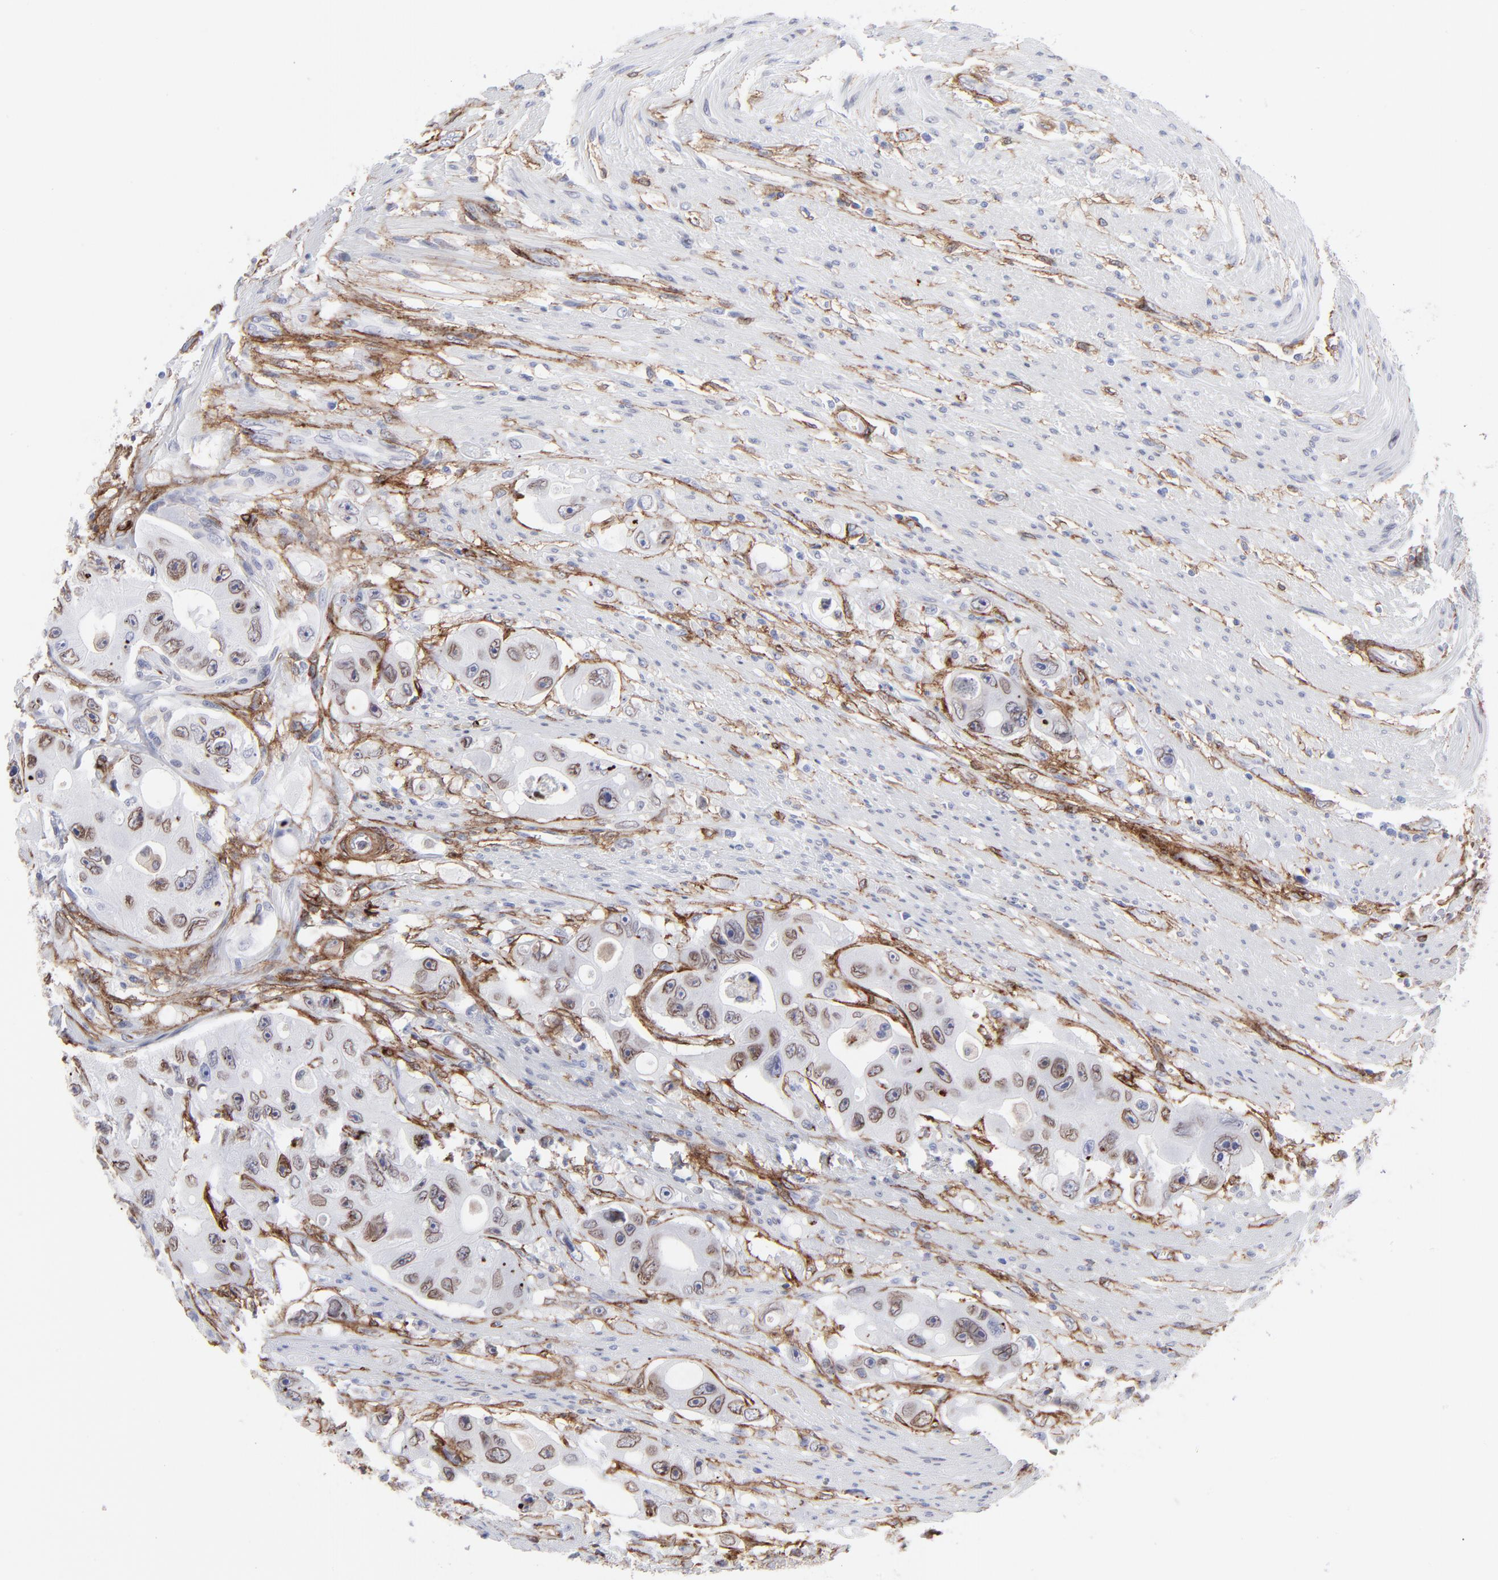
{"staining": {"intensity": "moderate", "quantity": ">75%", "location": "cytoplasmic/membranous"}, "tissue": "colorectal cancer", "cell_type": "Tumor cells", "image_type": "cancer", "snomed": [{"axis": "morphology", "description": "Adenocarcinoma, NOS"}, {"axis": "topography", "description": "Colon"}], "caption": "Immunohistochemical staining of colorectal cancer shows moderate cytoplasmic/membranous protein positivity in about >75% of tumor cells.", "gene": "PDGFRB", "patient": {"sex": "female", "age": 46}}